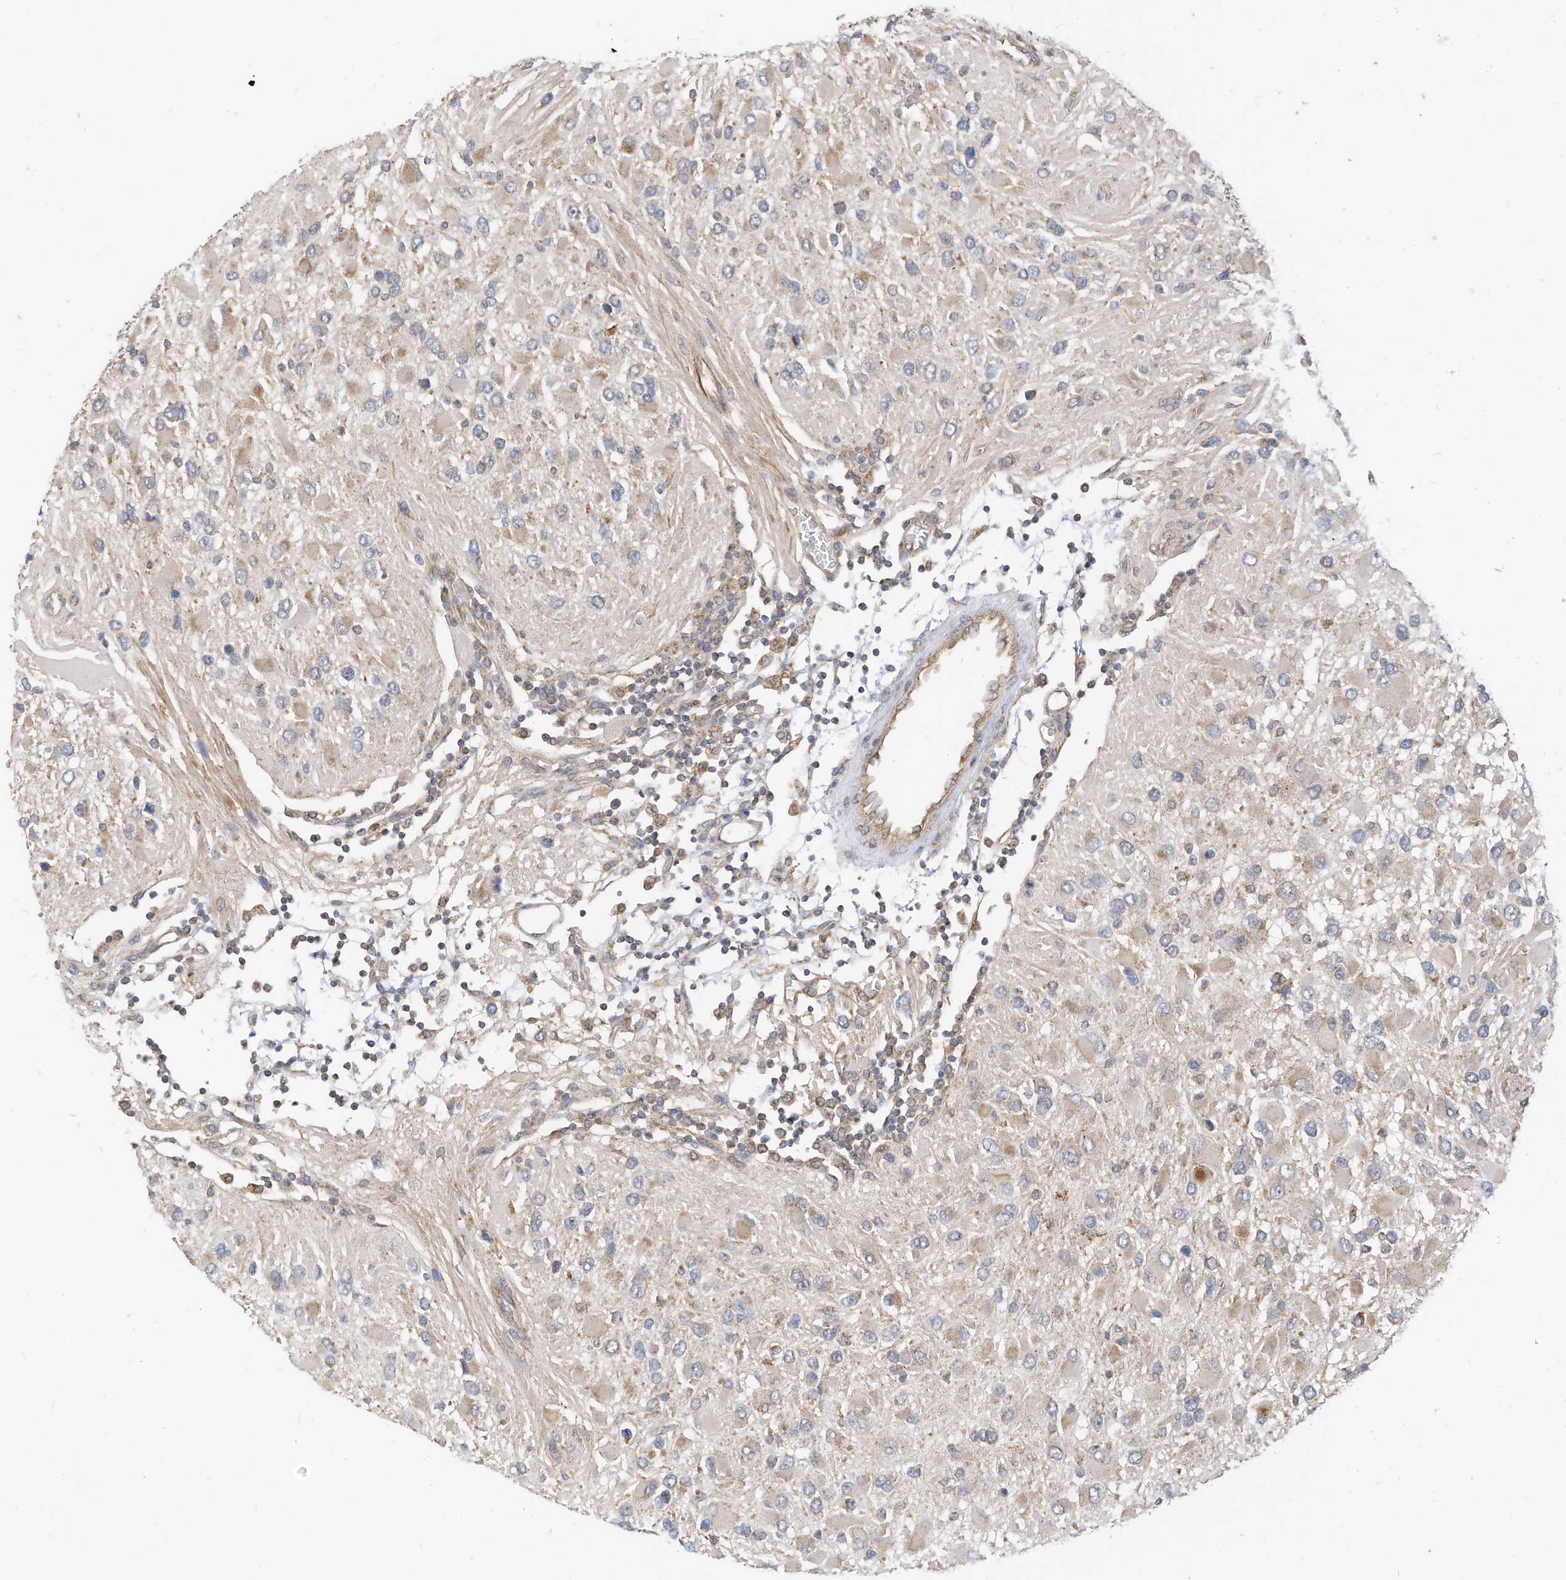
{"staining": {"intensity": "weak", "quantity": "<25%", "location": "cytoplasmic/membranous"}, "tissue": "glioma", "cell_type": "Tumor cells", "image_type": "cancer", "snomed": [{"axis": "morphology", "description": "Glioma, malignant, High grade"}, {"axis": "topography", "description": "Brain"}], "caption": "IHC of human malignant high-grade glioma exhibits no expression in tumor cells.", "gene": "METTL6", "patient": {"sex": "male", "age": 53}}